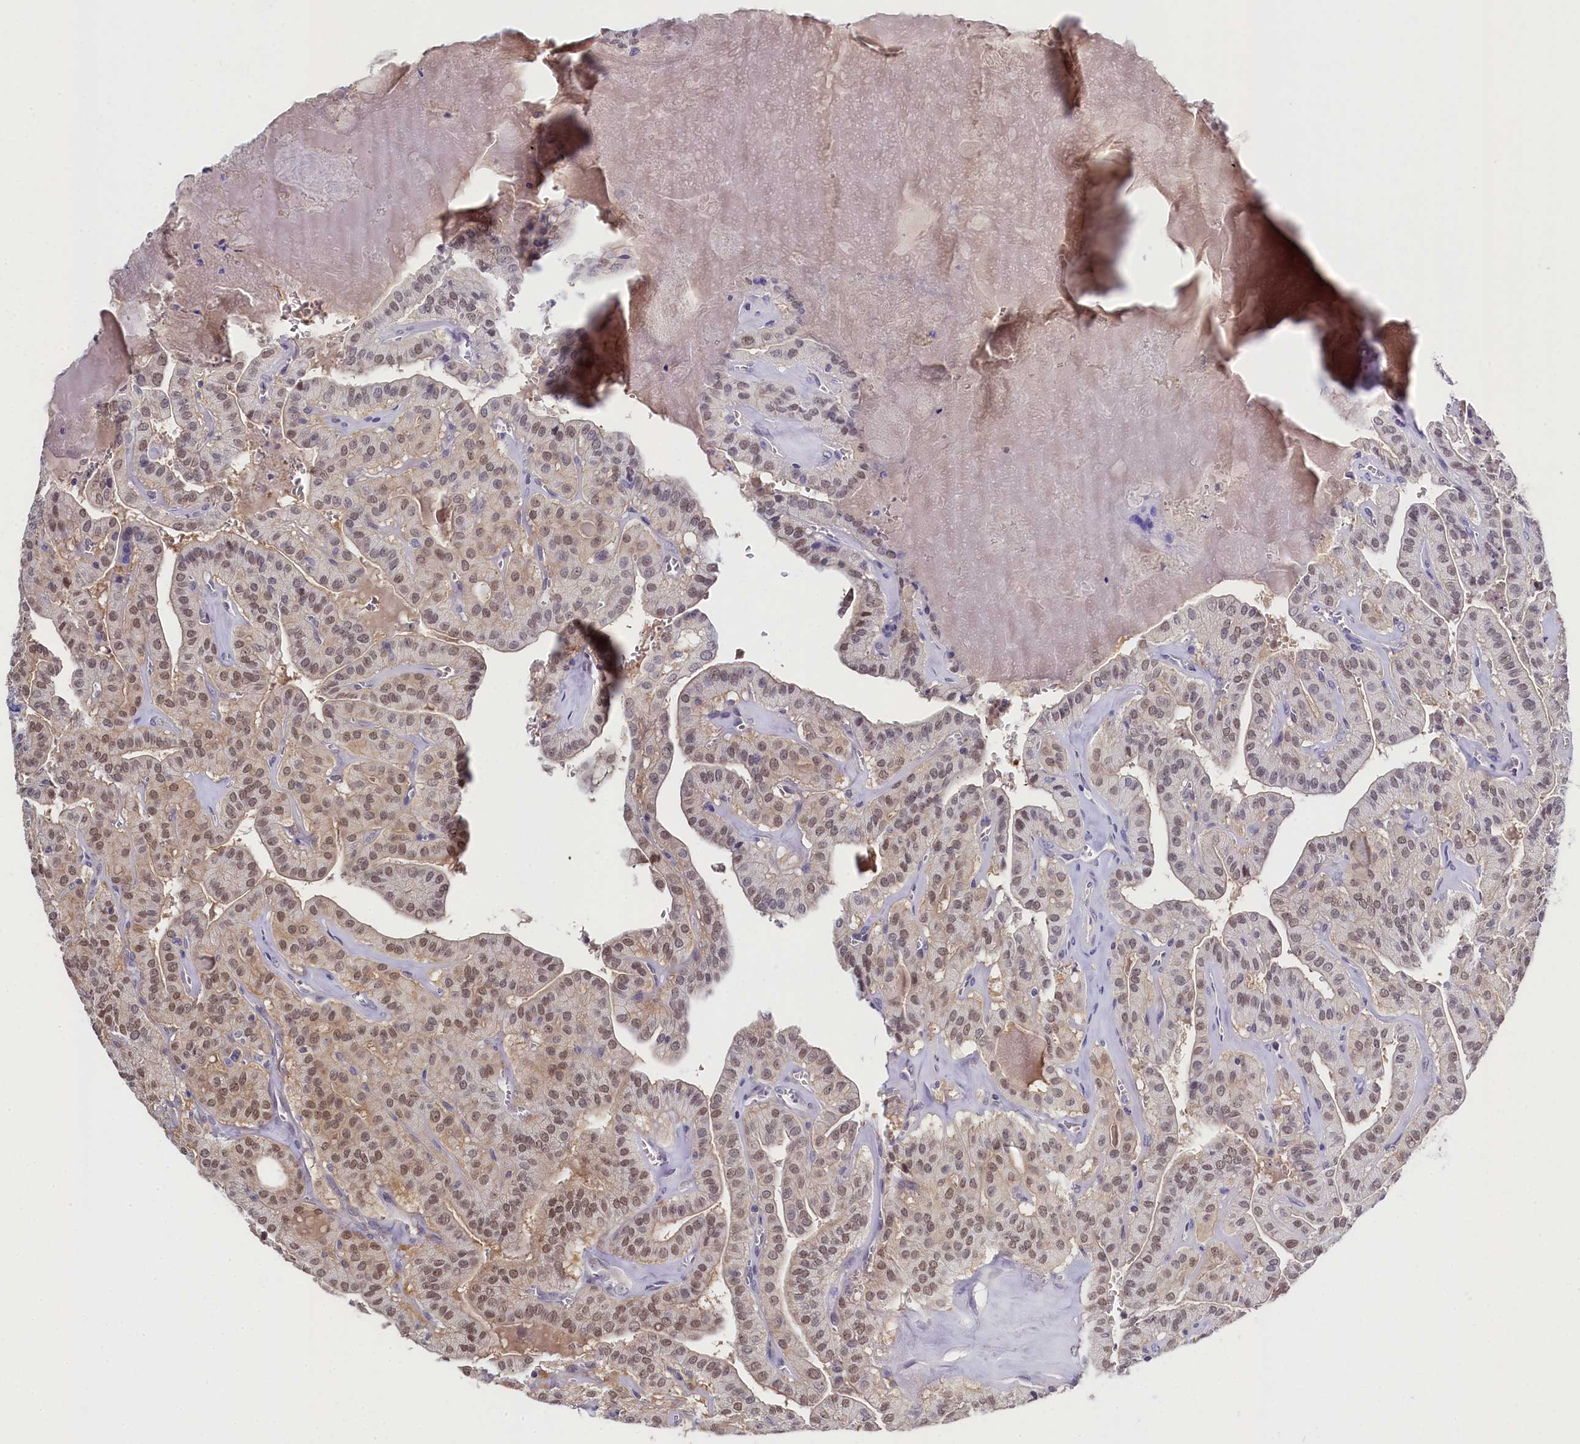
{"staining": {"intensity": "weak", "quantity": ">75%", "location": "nuclear"}, "tissue": "thyroid cancer", "cell_type": "Tumor cells", "image_type": "cancer", "snomed": [{"axis": "morphology", "description": "Papillary adenocarcinoma, NOS"}, {"axis": "topography", "description": "Thyroid gland"}], "caption": "Immunohistochemistry (IHC) micrograph of neoplastic tissue: human papillary adenocarcinoma (thyroid) stained using immunohistochemistry exhibits low levels of weak protein expression localized specifically in the nuclear of tumor cells, appearing as a nuclear brown color.", "gene": "C11orf54", "patient": {"sex": "male", "age": 52}}